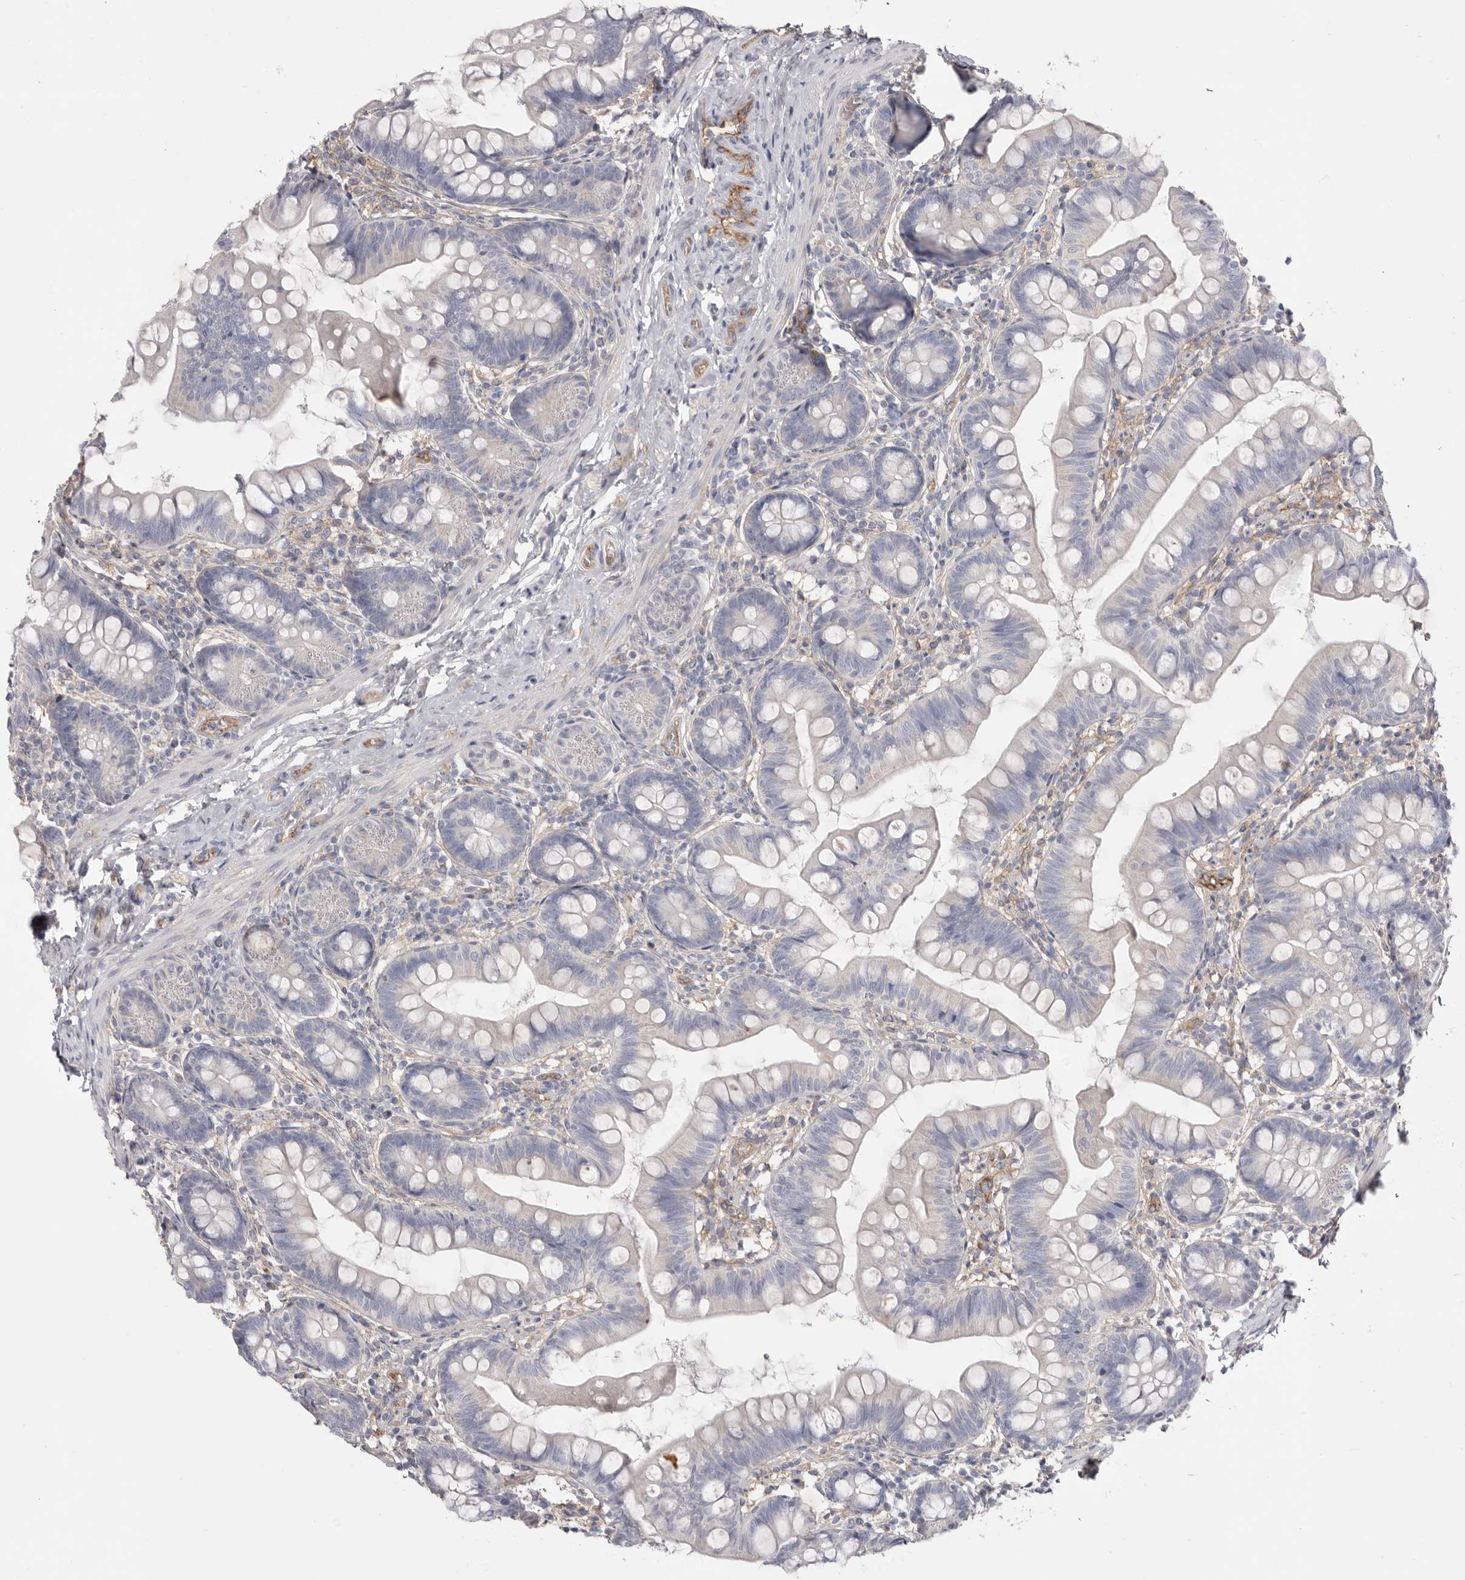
{"staining": {"intensity": "negative", "quantity": "none", "location": "none"}, "tissue": "small intestine", "cell_type": "Glandular cells", "image_type": "normal", "snomed": [{"axis": "morphology", "description": "Normal tissue, NOS"}, {"axis": "topography", "description": "Small intestine"}], "caption": "This is an immunohistochemistry image of benign human small intestine. There is no positivity in glandular cells.", "gene": "LRRC66", "patient": {"sex": "male", "age": 7}}